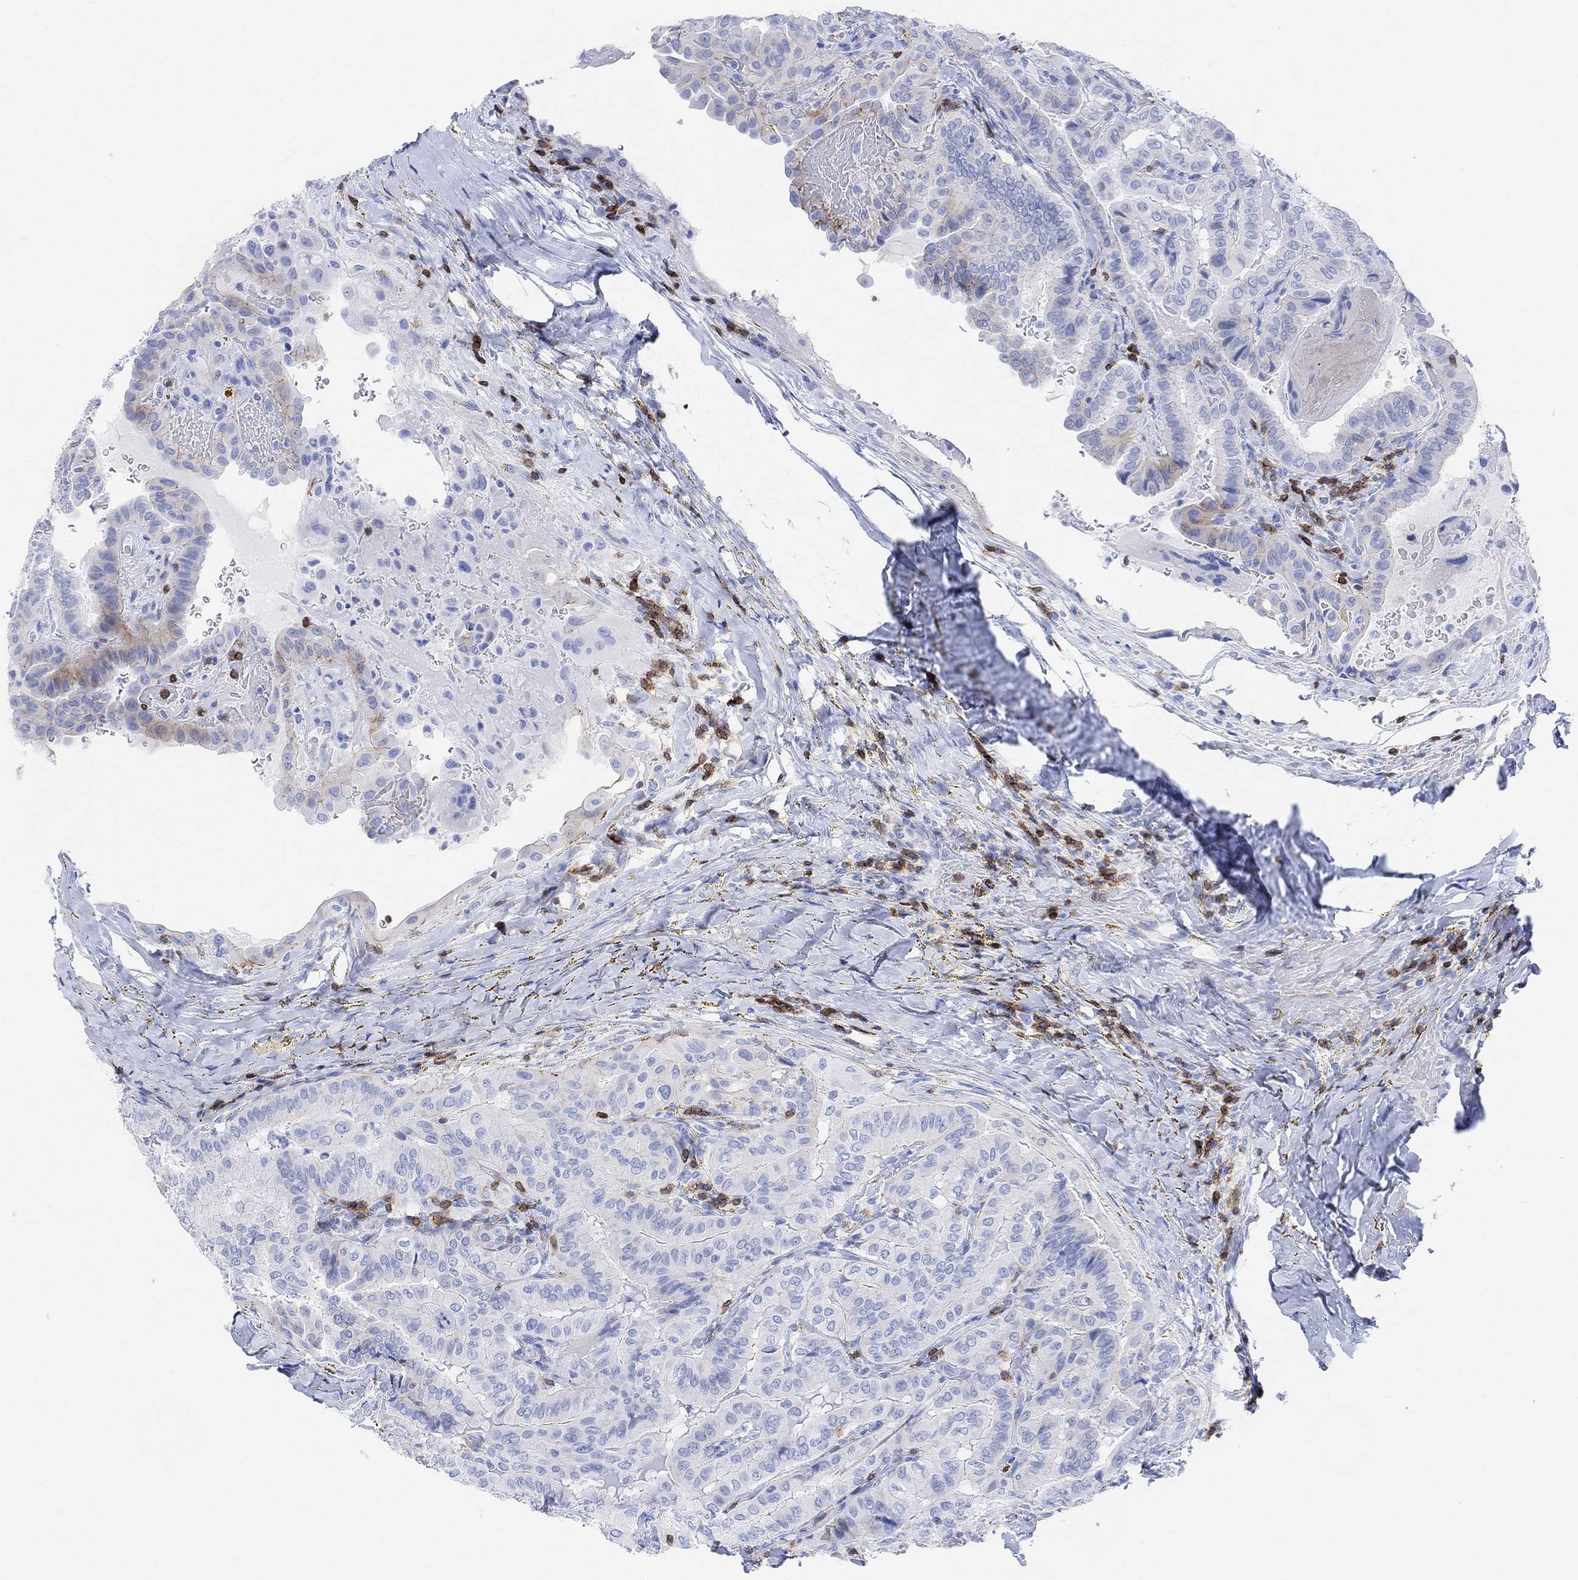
{"staining": {"intensity": "negative", "quantity": "none", "location": "none"}, "tissue": "thyroid cancer", "cell_type": "Tumor cells", "image_type": "cancer", "snomed": [{"axis": "morphology", "description": "Papillary adenocarcinoma, NOS"}, {"axis": "topography", "description": "Thyroid gland"}], "caption": "Thyroid cancer (papillary adenocarcinoma) was stained to show a protein in brown. There is no significant staining in tumor cells. (DAB IHC visualized using brightfield microscopy, high magnification).", "gene": "GPR65", "patient": {"sex": "female", "age": 68}}